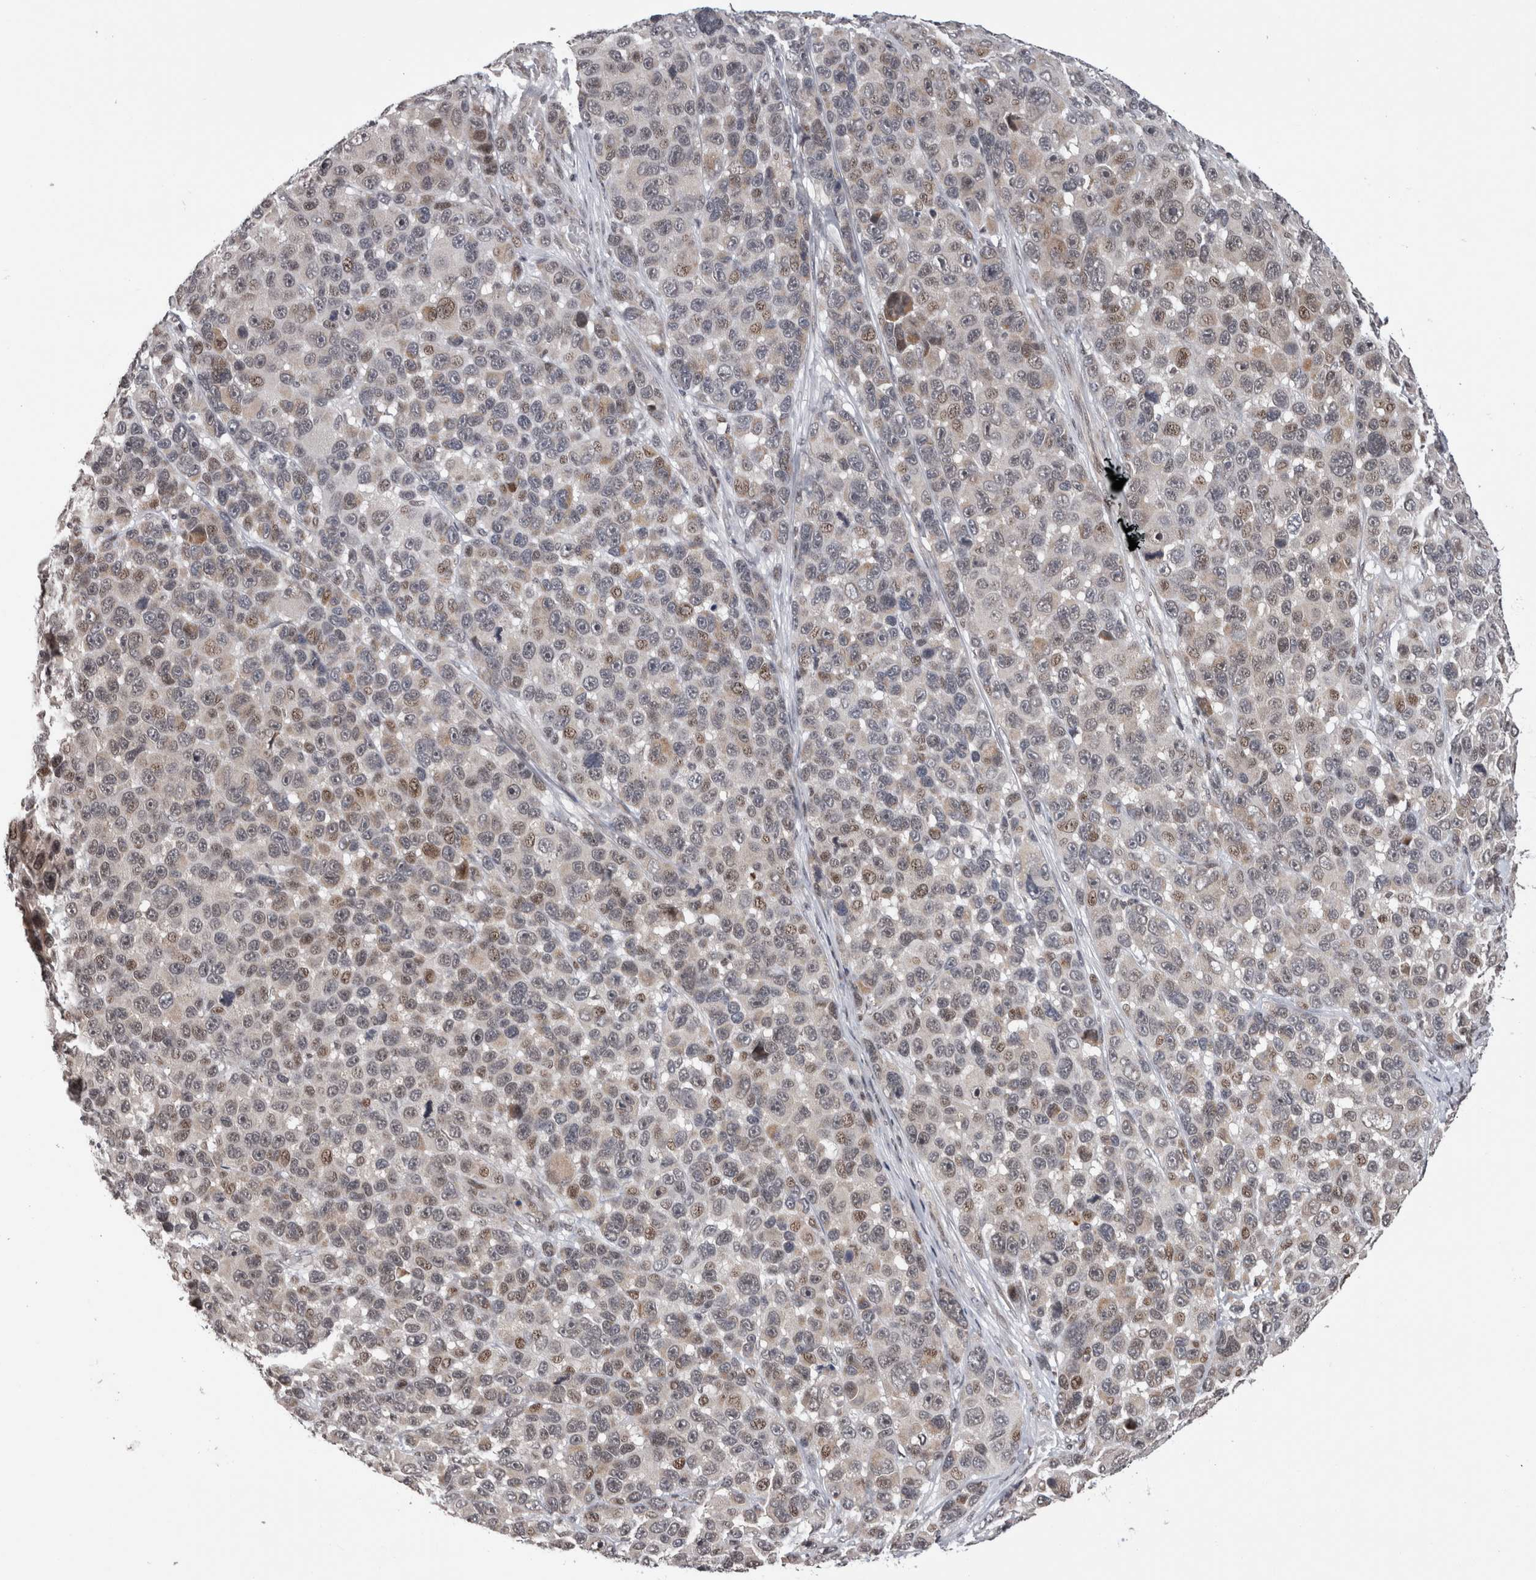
{"staining": {"intensity": "weak", "quantity": "<25%", "location": "cytoplasmic/membranous,nuclear"}, "tissue": "melanoma", "cell_type": "Tumor cells", "image_type": "cancer", "snomed": [{"axis": "morphology", "description": "Malignant melanoma, NOS"}, {"axis": "topography", "description": "Skin"}], "caption": "A high-resolution photomicrograph shows immunohistochemistry staining of malignant melanoma, which demonstrates no significant expression in tumor cells.", "gene": "ZBTB11", "patient": {"sex": "male", "age": 53}}